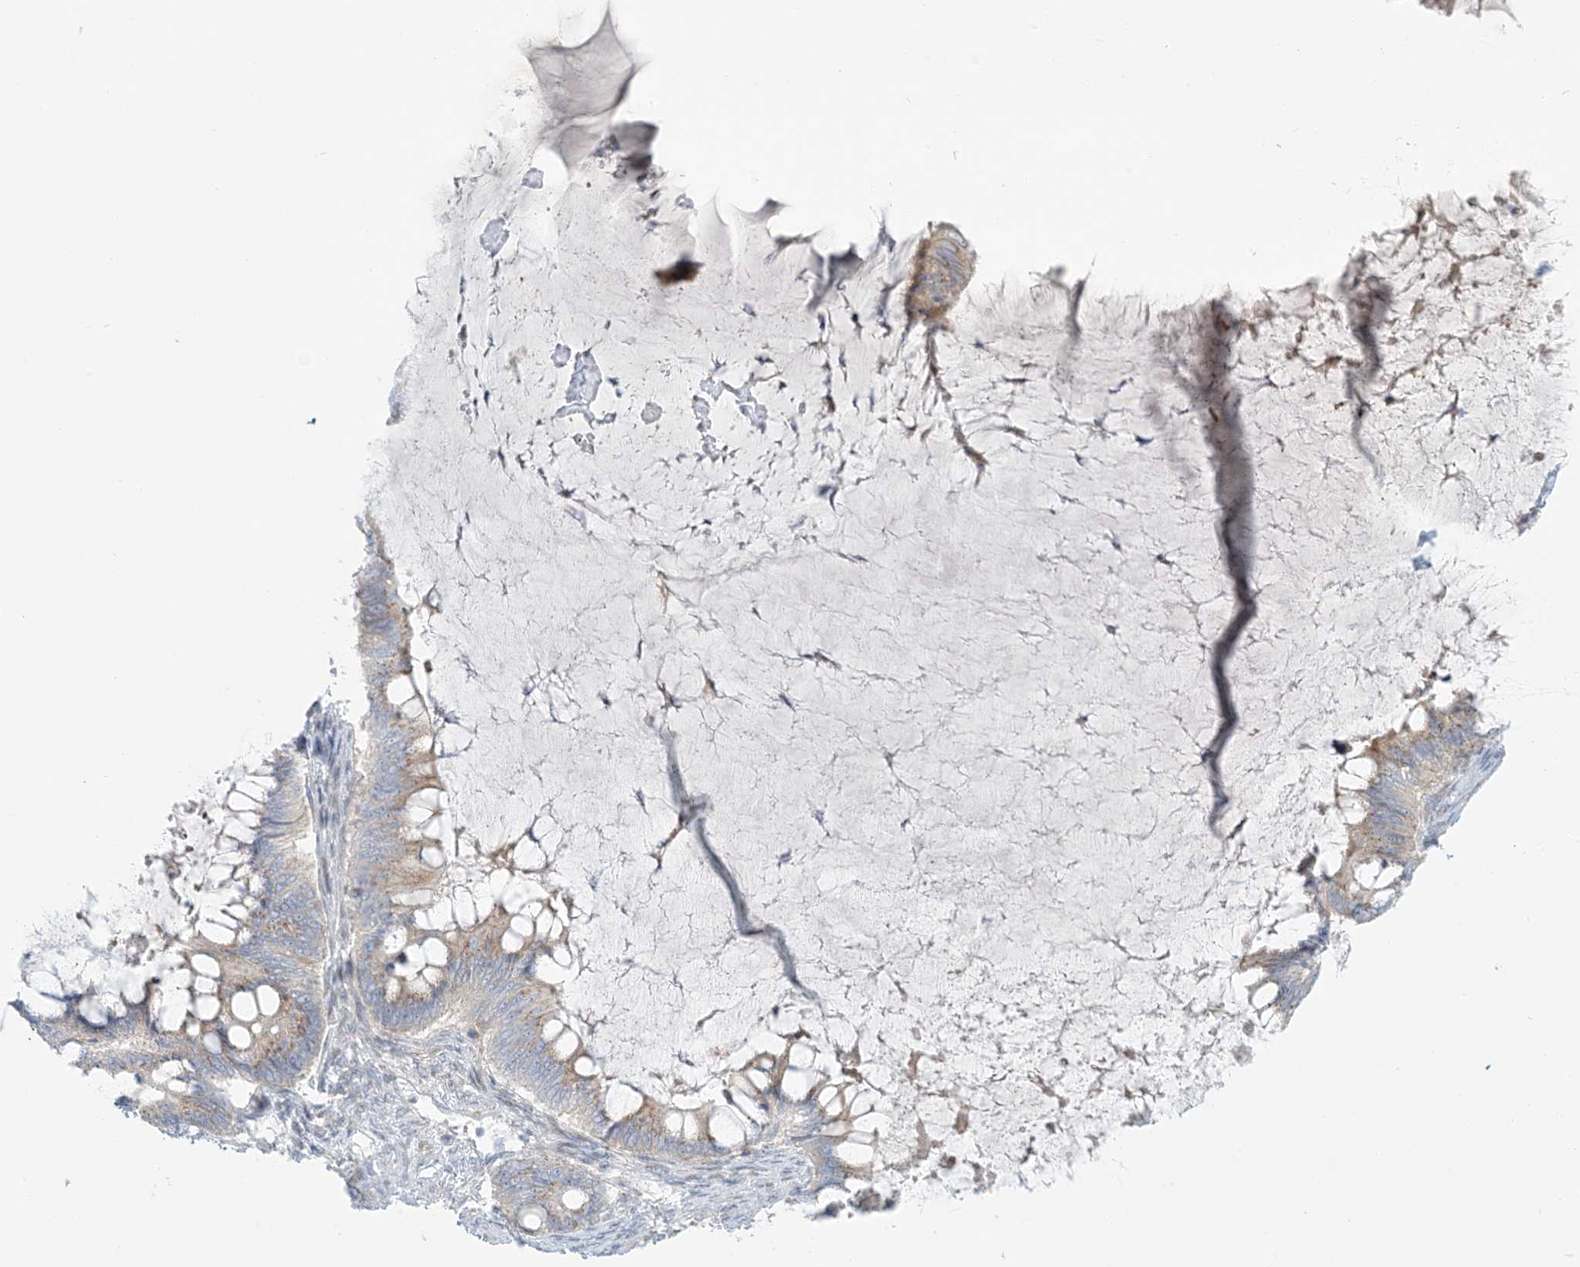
{"staining": {"intensity": "weak", "quantity": ">75%", "location": "cytoplasmic/membranous"}, "tissue": "ovarian cancer", "cell_type": "Tumor cells", "image_type": "cancer", "snomed": [{"axis": "morphology", "description": "Cystadenocarcinoma, mucinous, NOS"}, {"axis": "topography", "description": "Ovary"}], "caption": "This is an image of IHC staining of ovarian cancer, which shows weak staining in the cytoplasmic/membranous of tumor cells.", "gene": "AFTPH", "patient": {"sex": "female", "age": 61}}